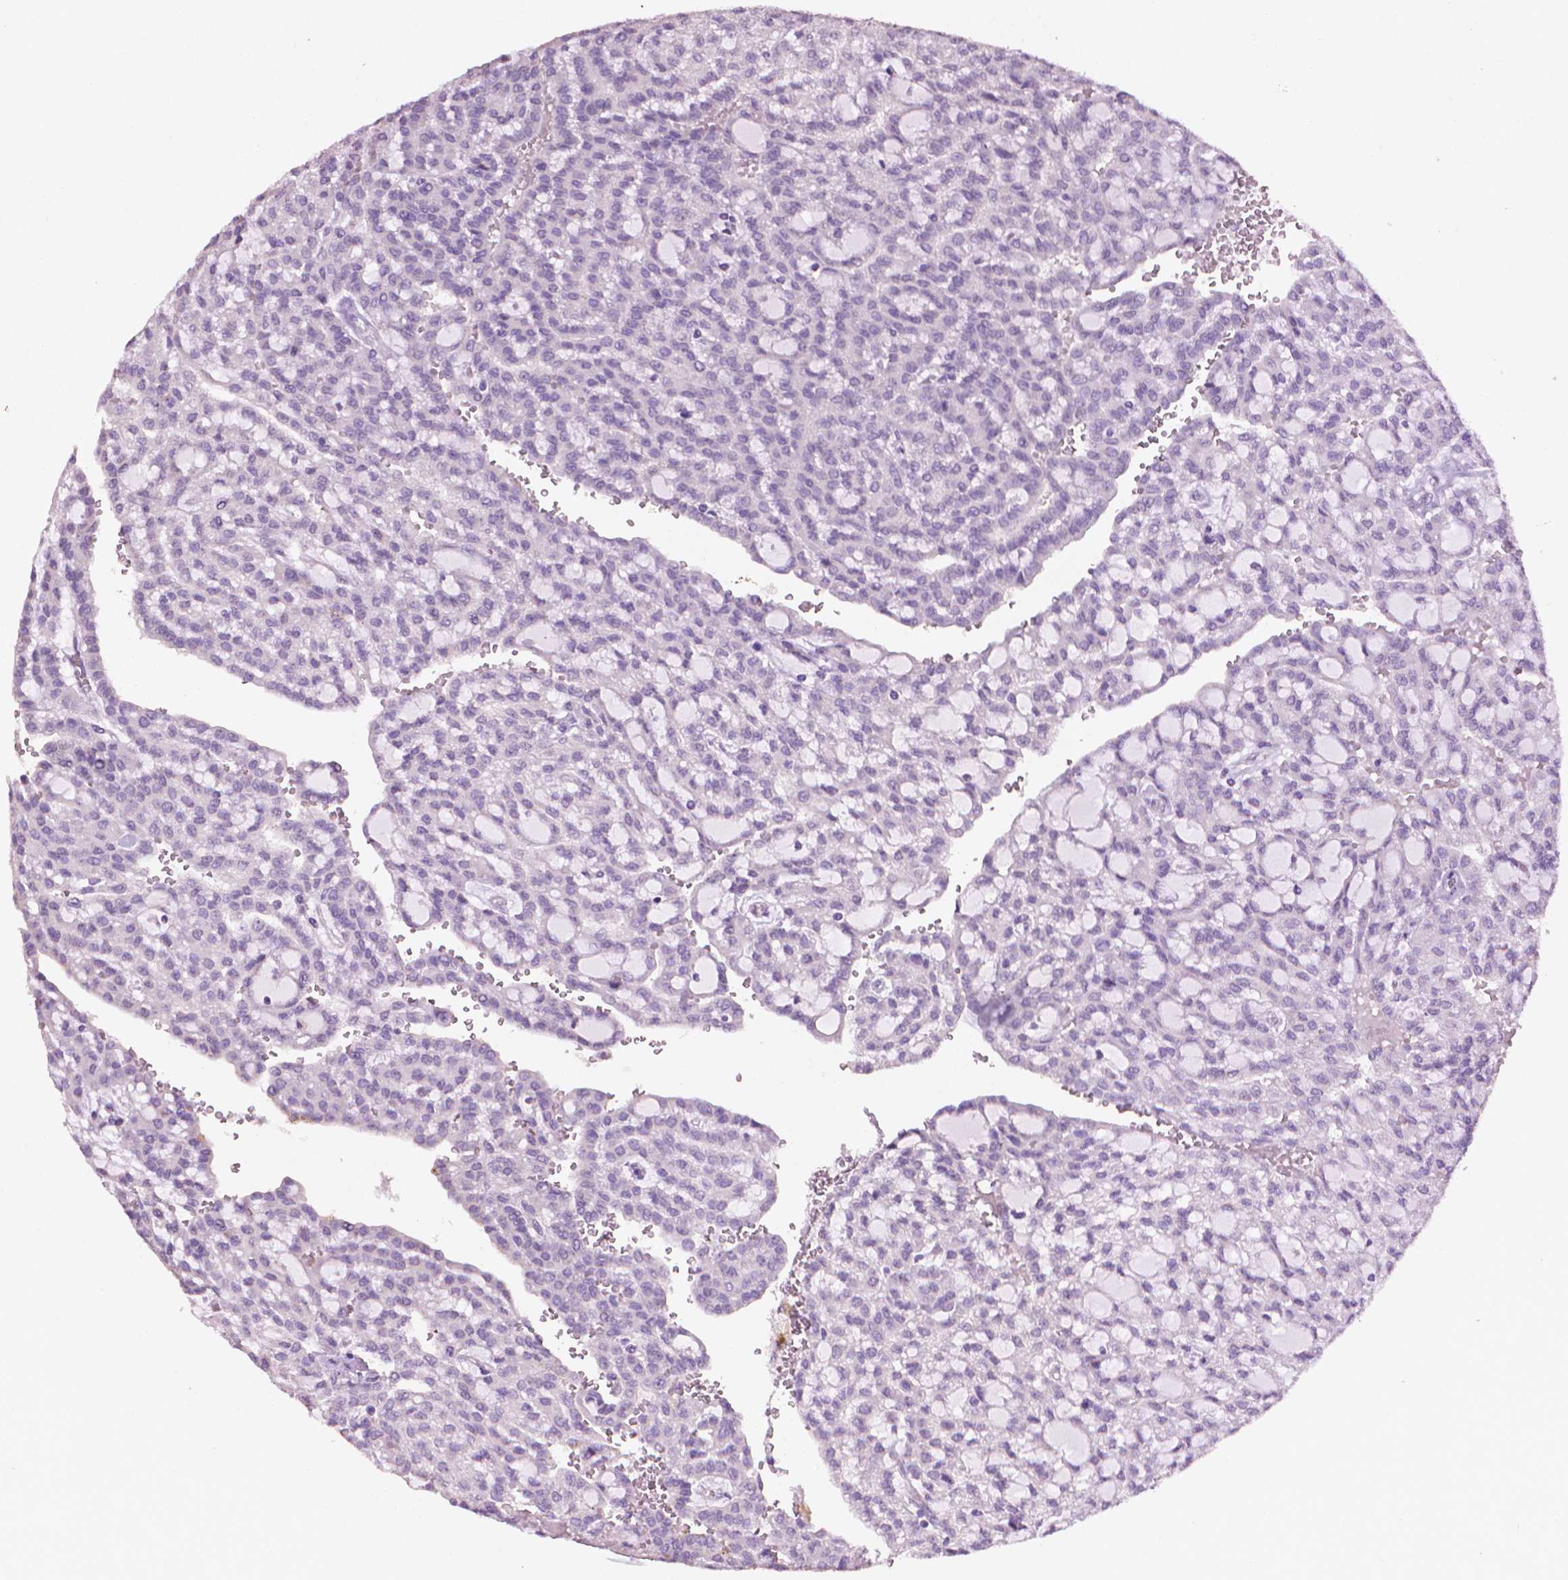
{"staining": {"intensity": "negative", "quantity": "none", "location": "none"}, "tissue": "renal cancer", "cell_type": "Tumor cells", "image_type": "cancer", "snomed": [{"axis": "morphology", "description": "Adenocarcinoma, NOS"}, {"axis": "topography", "description": "Kidney"}], "caption": "Immunohistochemistry (IHC) micrograph of renal cancer stained for a protein (brown), which displays no positivity in tumor cells.", "gene": "MLANA", "patient": {"sex": "male", "age": 63}}